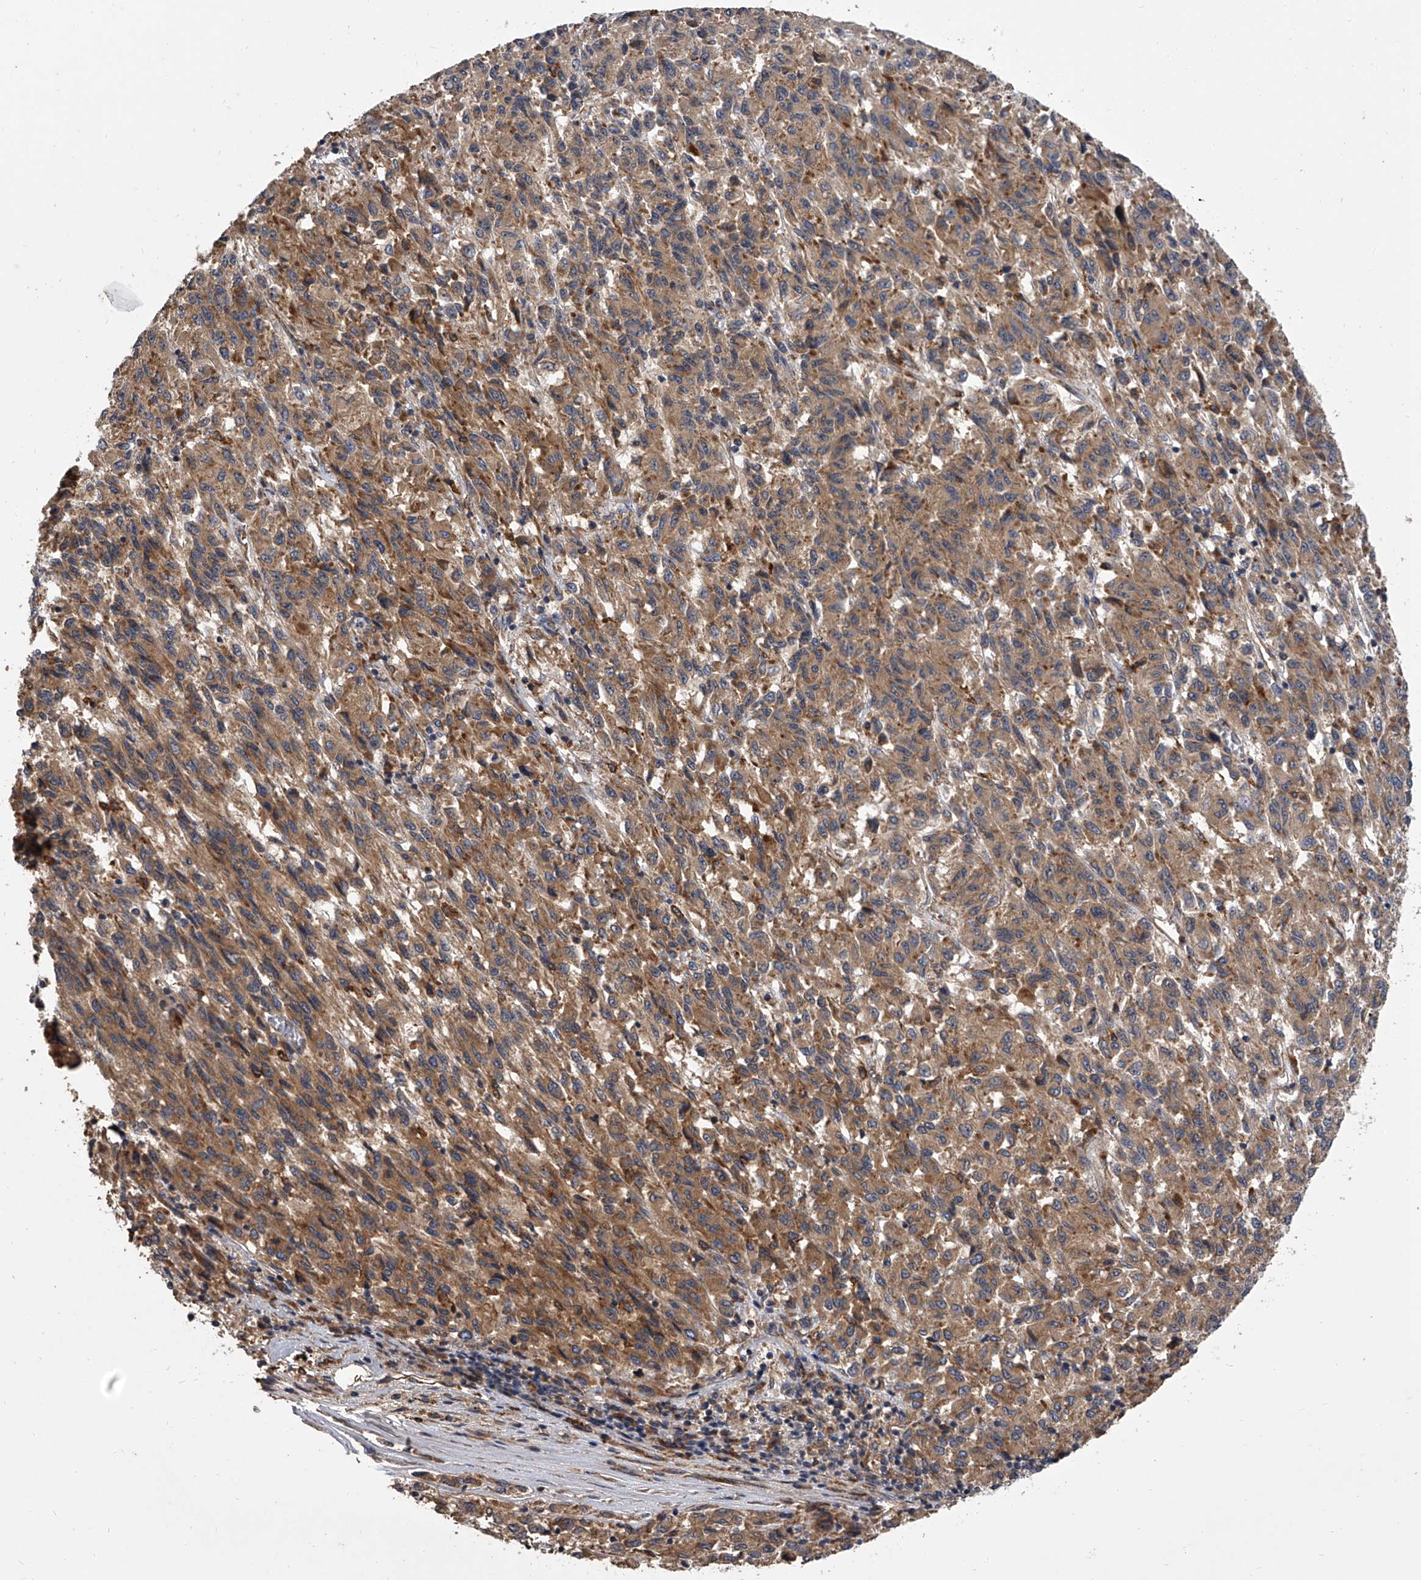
{"staining": {"intensity": "weak", "quantity": ">75%", "location": "cytoplasmic/membranous"}, "tissue": "melanoma", "cell_type": "Tumor cells", "image_type": "cancer", "snomed": [{"axis": "morphology", "description": "Malignant melanoma, Metastatic site"}, {"axis": "topography", "description": "Lung"}], "caption": "Weak cytoplasmic/membranous expression for a protein is seen in about >75% of tumor cells of melanoma using immunohistochemistry (IHC).", "gene": "EXOC4", "patient": {"sex": "male", "age": 64}}